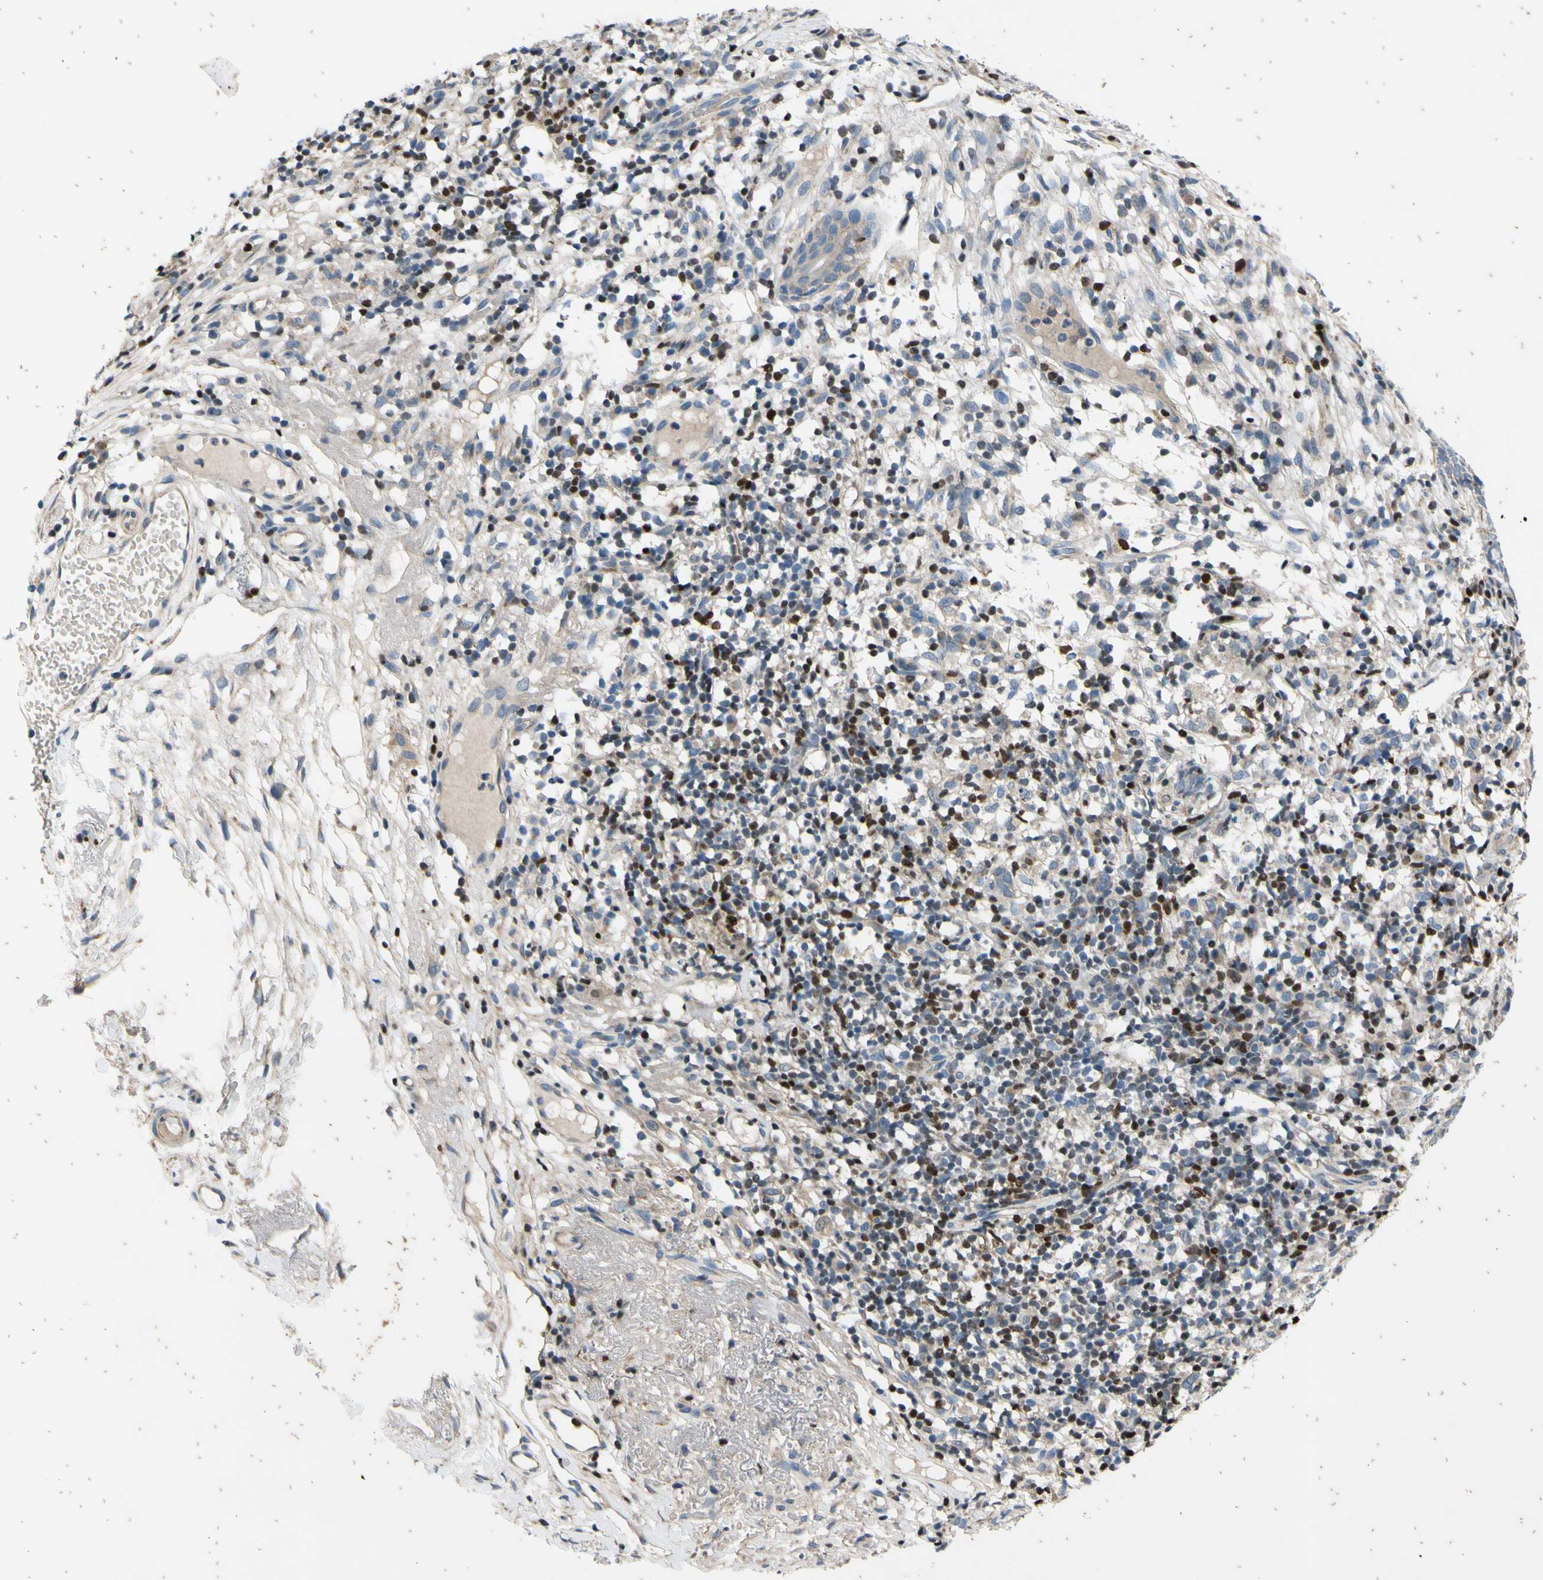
{"staining": {"intensity": "weak", "quantity": "25%-75%", "location": "cytoplasmic/membranous"}, "tissue": "skin cancer", "cell_type": "Tumor cells", "image_type": "cancer", "snomed": [{"axis": "morphology", "description": "Basal cell carcinoma"}, {"axis": "topography", "description": "Skin"}], "caption": "Basal cell carcinoma (skin) tissue reveals weak cytoplasmic/membranous staining in about 25%-75% of tumor cells, visualized by immunohistochemistry.", "gene": "TBX21", "patient": {"sex": "female", "age": 84}}